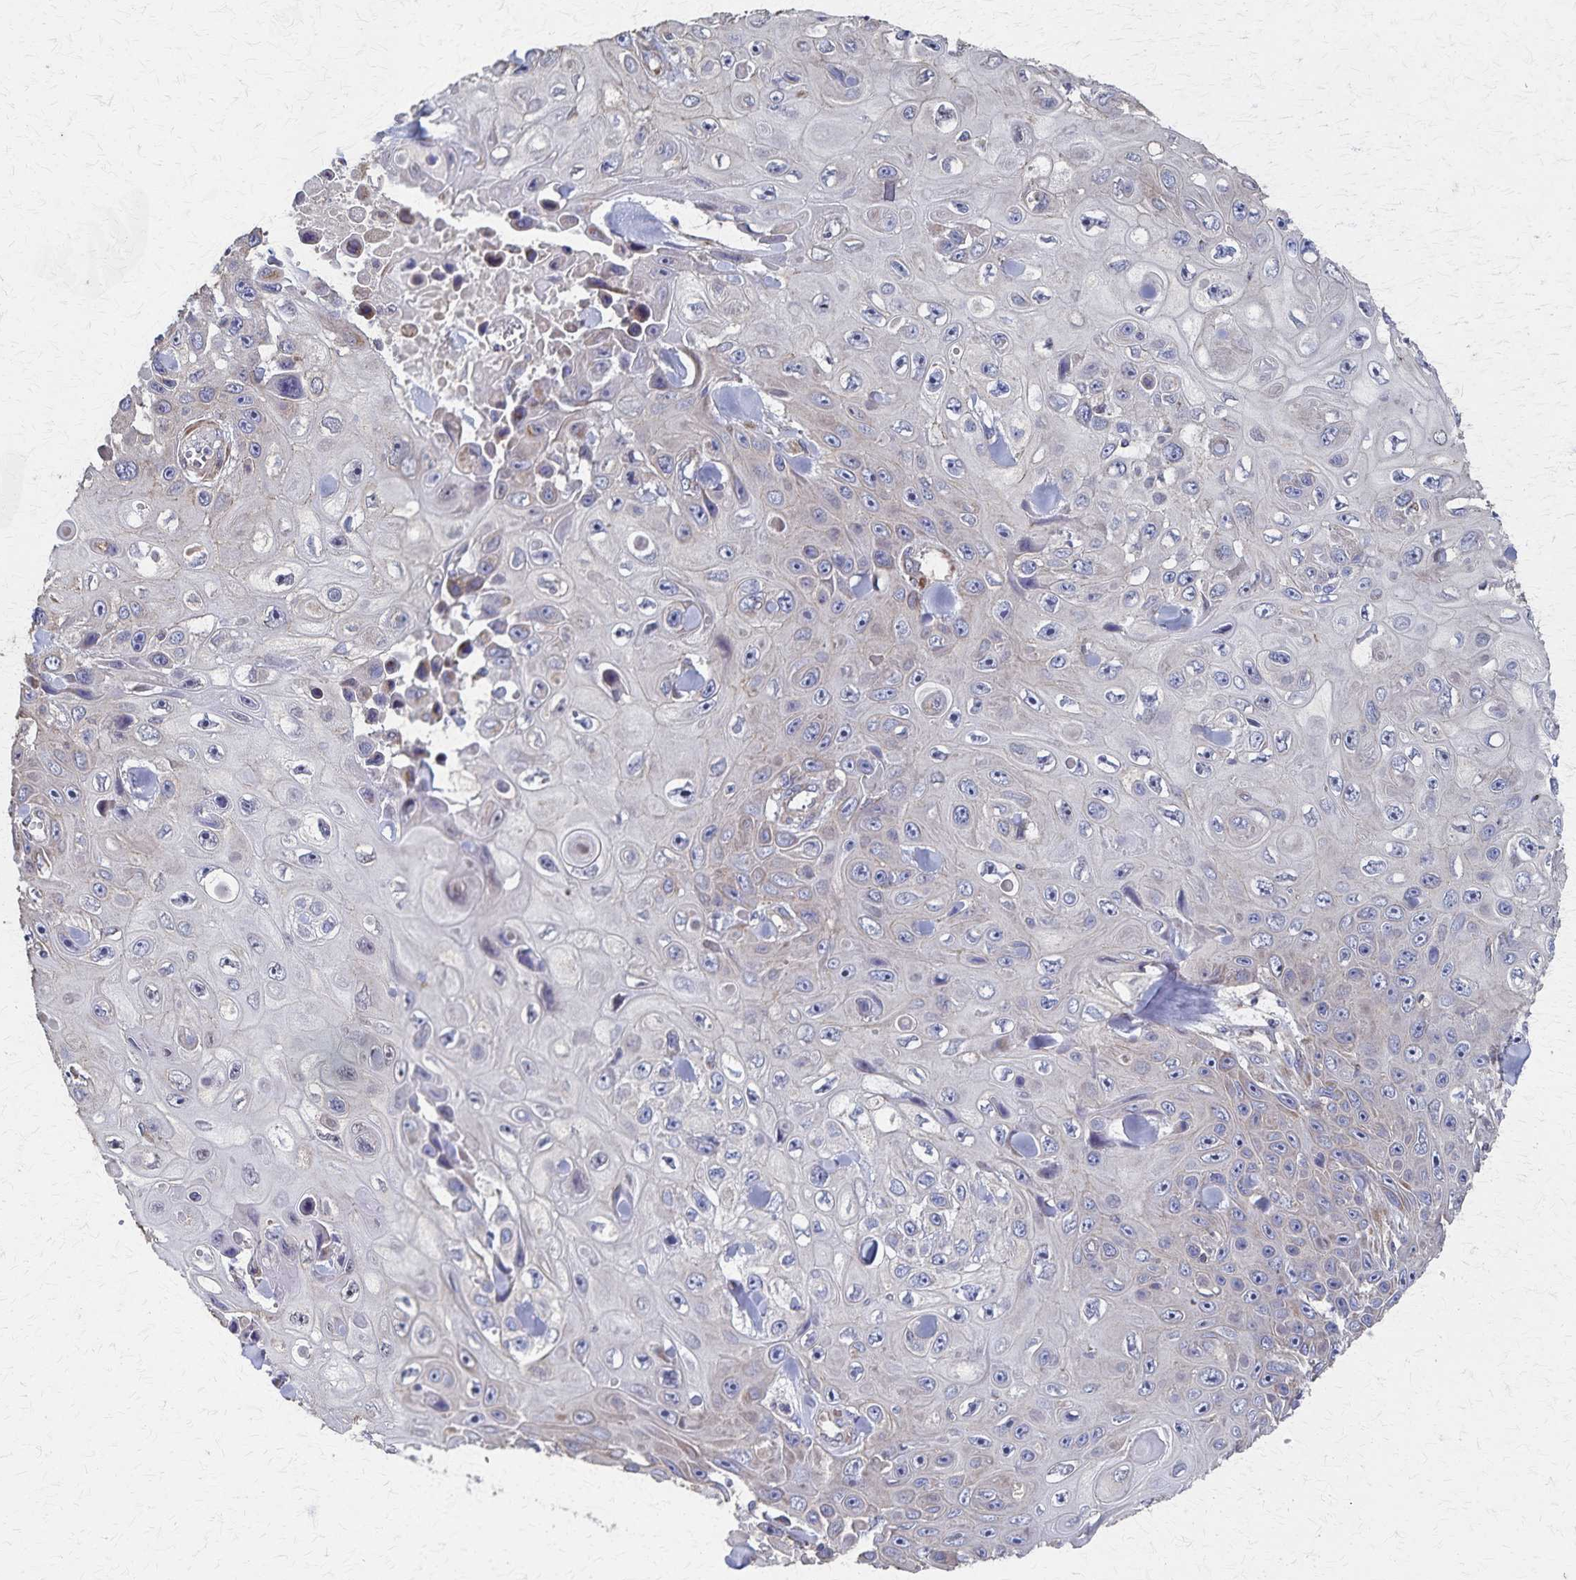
{"staining": {"intensity": "weak", "quantity": "<25%", "location": "cytoplasmic/membranous"}, "tissue": "skin cancer", "cell_type": "Tumor cells", "image_type": "cancer", "snomed": [{"axis": "morphology", "description": "Squamous cell carcinoma, NOS"}, {"axis": "topography", "description": "Skin"}], "caption": "A histopathology image of squamous cell carcinoma (skin) stained for a protein reveals no brown staining in tumor cells.", "gene": "PGAP2", "patient": {"sex": "male", "age": 82}}